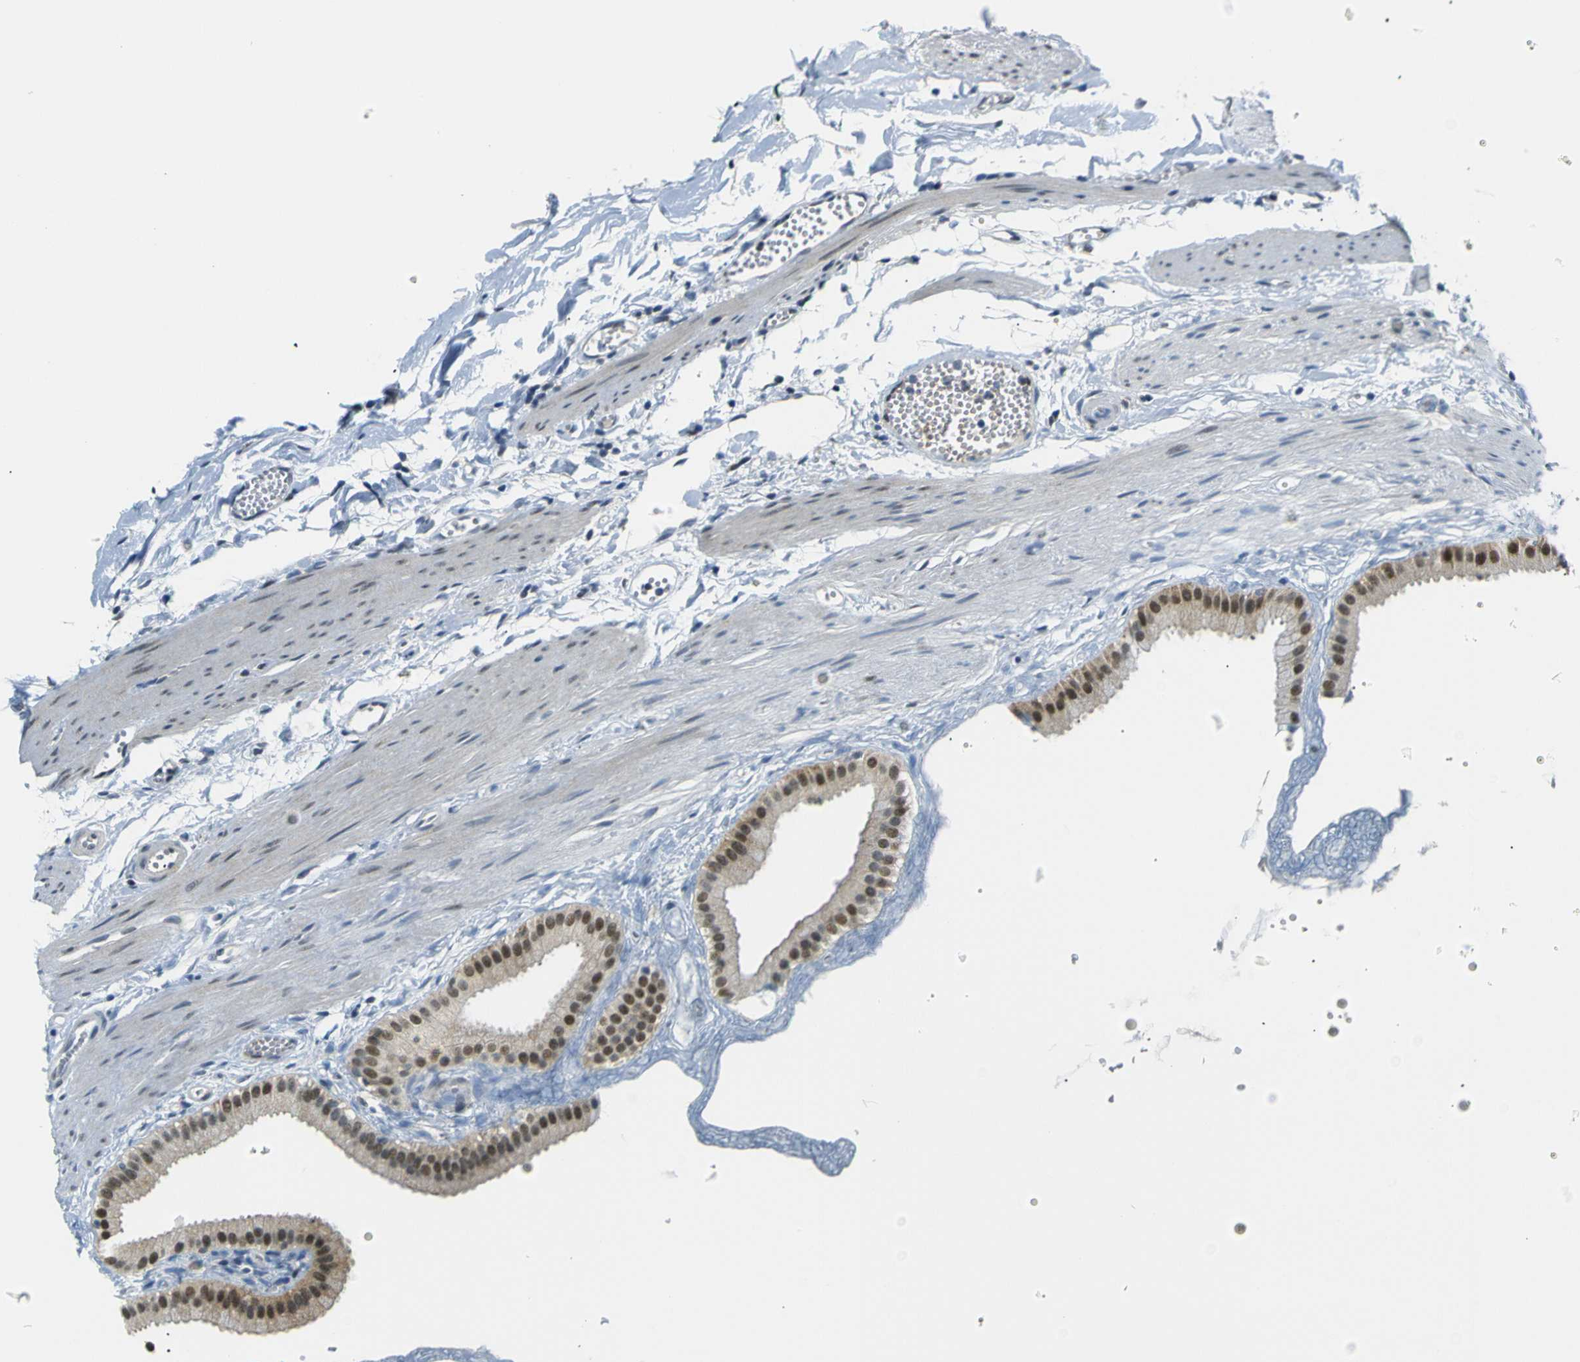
{"staining": {"intensity": "moderate", "quantity": ">75%", "location": "cytoplasmic/membranous,nuclear"}, "tissue": "gallbladder", "cell_type": "Glandular cells", "image_type": "normal", "snomed": [{"axis": "morphology", "description": "Normal tissue, NOS"}, {"axis": "topography", "description": "Gallbladder"}], "caption": "Gallbladder stained with immunohistochemistry (IHC) demonstrates moderate cytoplasmic/membranous,nuclear positivity in approximately >75% of glandular cells.", "gene": "SKP1", "patient": {"sex": "female", "age": 64}}